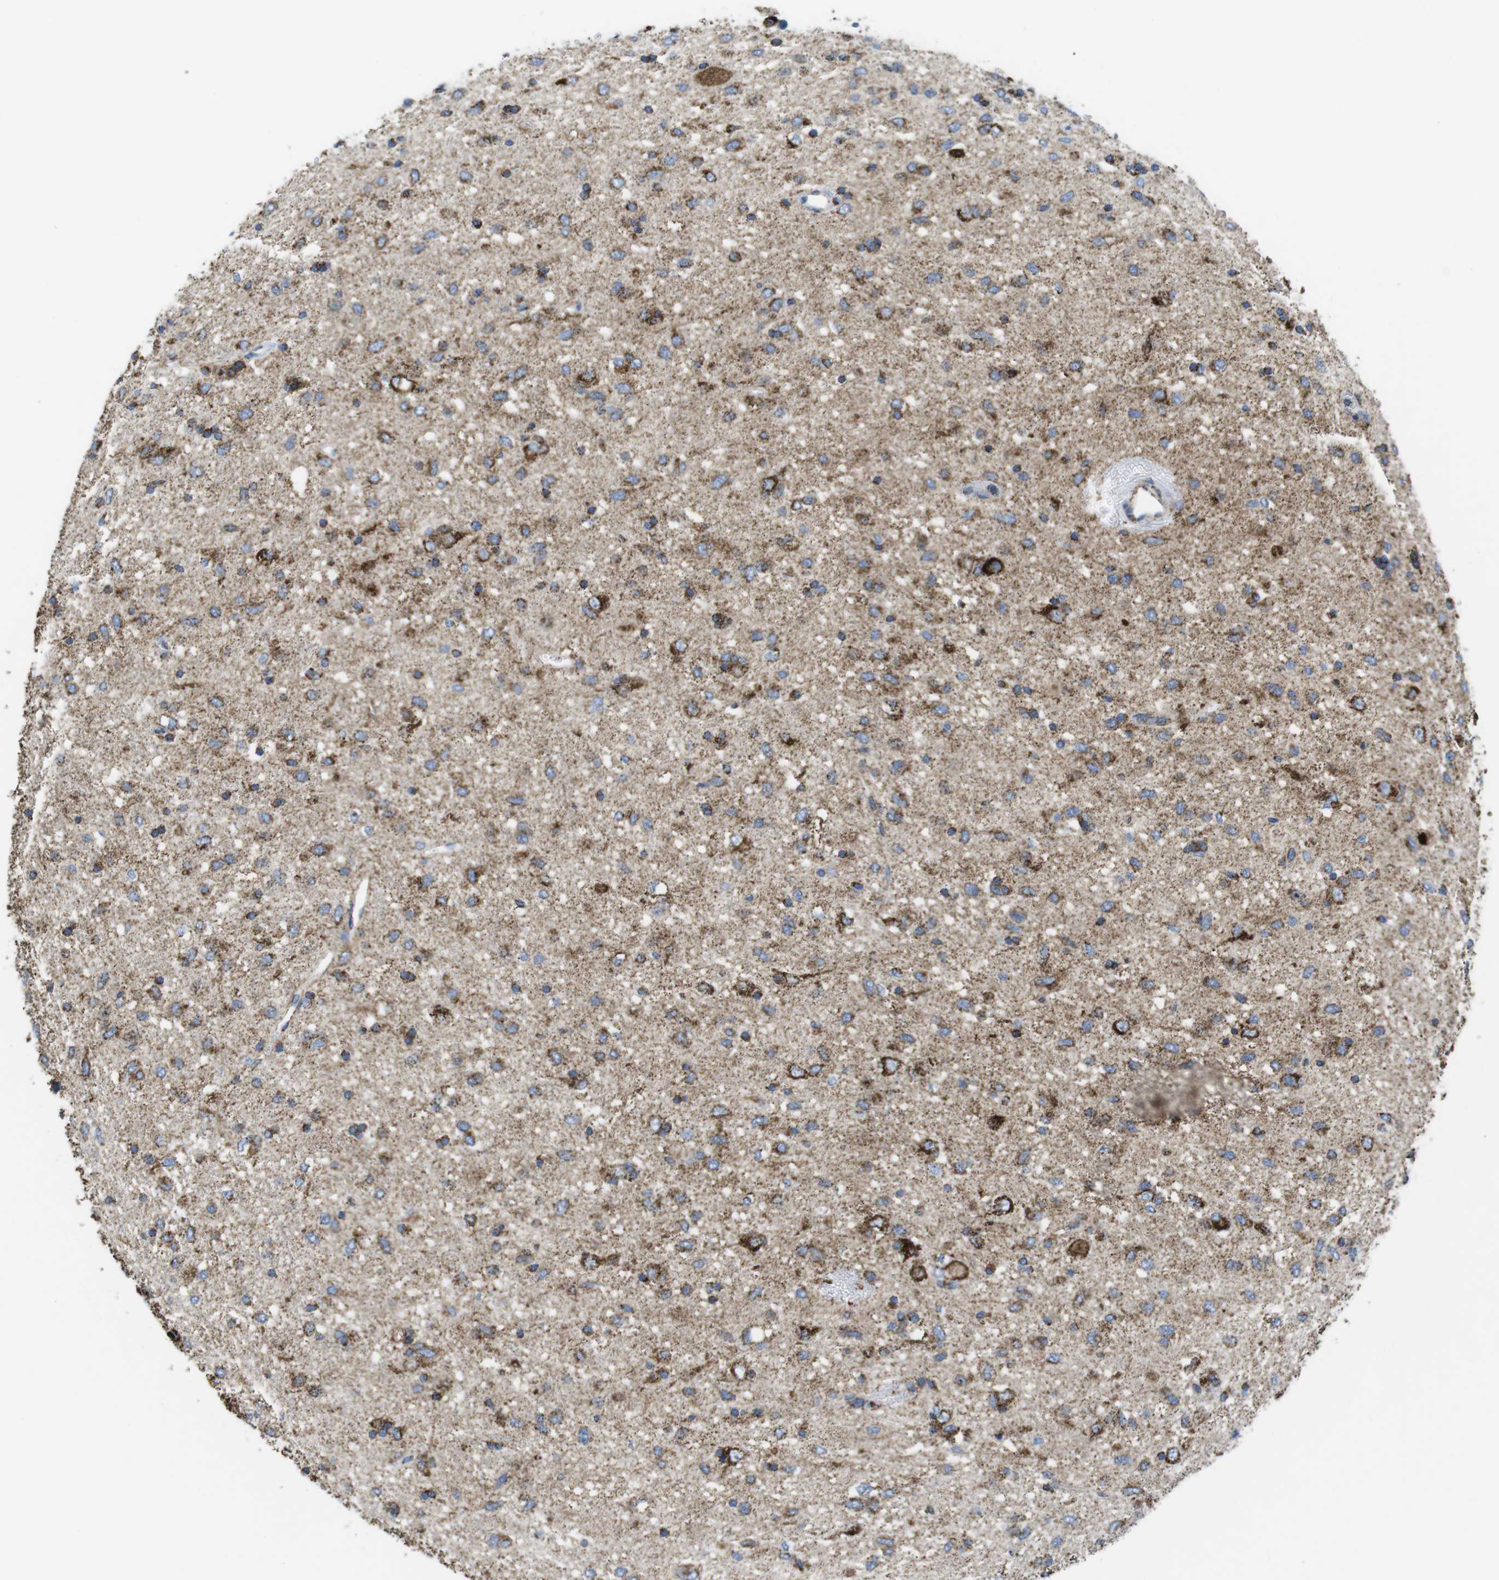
{"staining": {"intensity": "moderate", "quantity": ">75%", "location": "cytoplasmic/membranous"}, "tissue": "glioma", "cell_type": "Tumor cells", "image_type": "cancer", "snomed": [{"axis": "morphology", "description": "Glioma, malignant, Low grade"}, {"axis": "topography", "description": "Brain"}], "caption": "A photomicrograph of human malignant low-grade glioma stained for a protein shows moderate cytoplasmic/membranous brown staining in tumor cells.", "gene": "ATP5PO", "patient": {"sex": "male", "age": 77}}